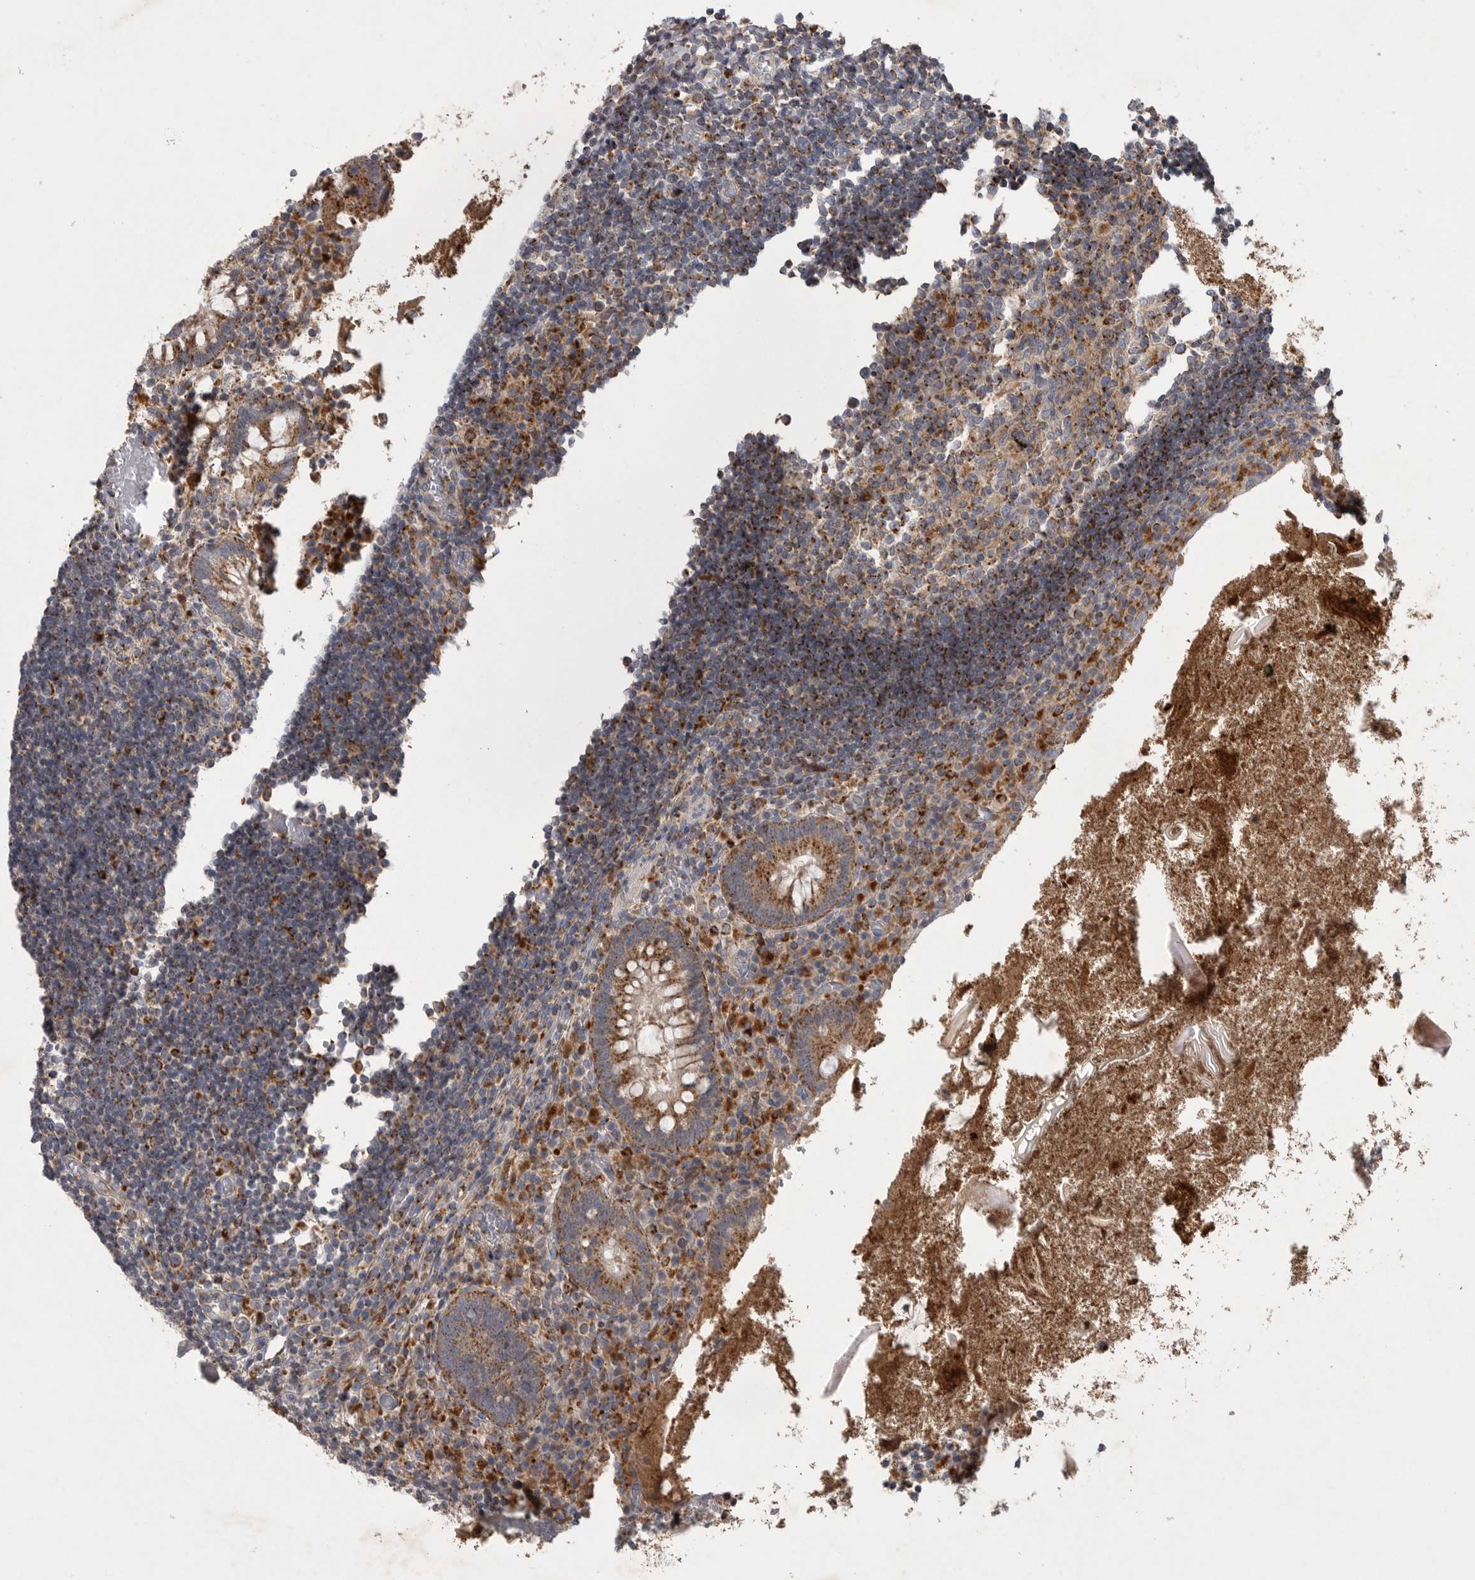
{"staining": {"intensity": "moderate", "quantity": ">75%", "location": "cytoplasmic/membranous"}, "tissue": "appendix", "cell_type": "Glandular cells", "image_type": "normal", "snomed": [{"axis": "morphology", "description": "Normal tissue, NOS"}, {"axis": "topography", "description": "Appendix"}], "caption": "This micrograph displays unremarkable appendix stained with immunohistochemistry to label a protein in brown. The cytoplasmic/membranous of glandular cells show moderate positivity for the protein. Nuclei are counter-stained blue.", "gene": "LAMTOR3", "patient": {"sex": "female", "age": 17}}